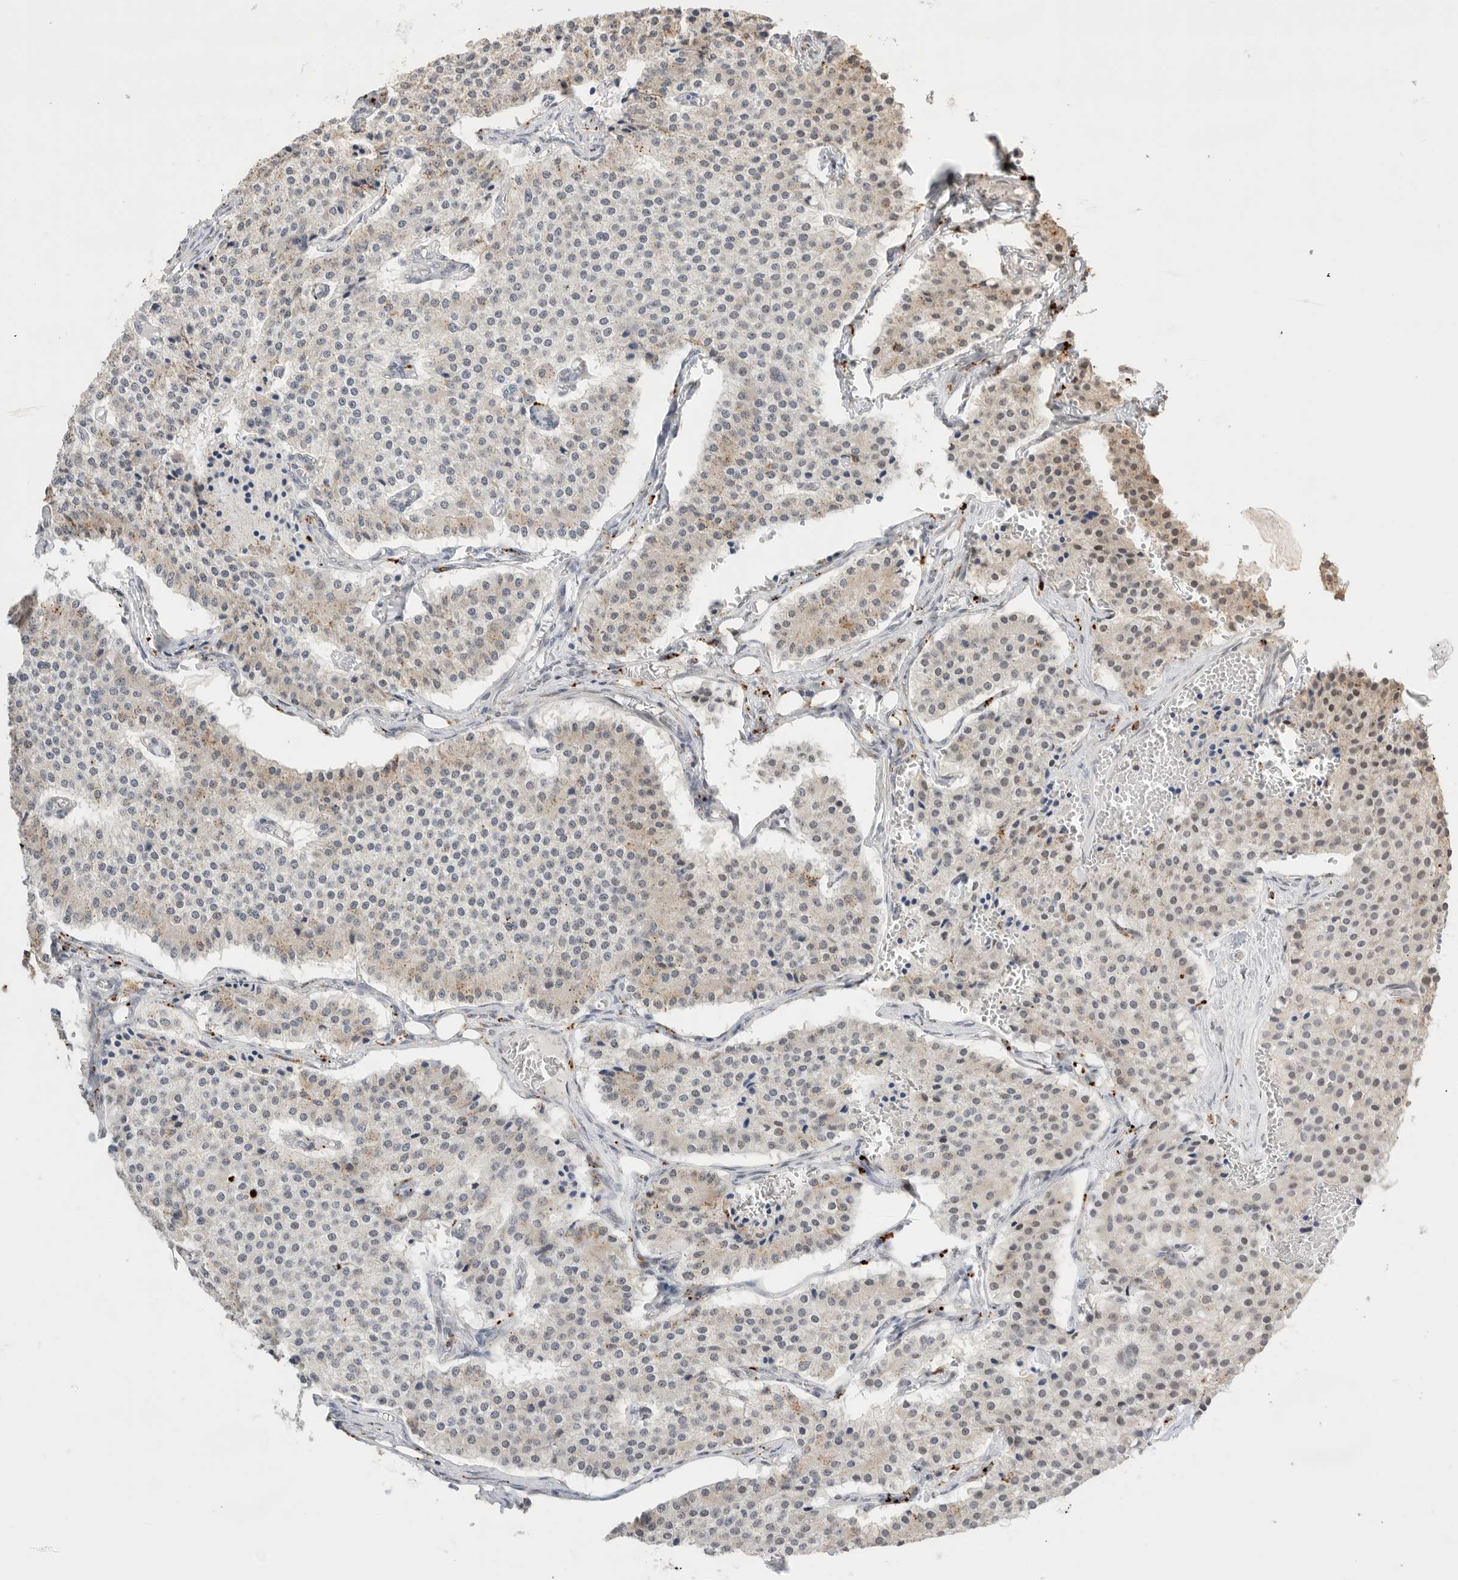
{"staining": {"intensity": "weak", "quantity": "25%-75%", "location": "cytoplasmic/membranous"}, "tissue": "carcinoid", "cell_type": "Tumor cells", "image_type": "cancer", "snomed": [{"axis": "morphology", "description": "Carcinoid, malignant, NOS"}, {"axis": "topography", "description": "Colon"}], "caption": "Immunohistochemical staining of carcinoid shows weak cytoplasmic/membranous protein positivity in approximately 25%-75% of tumor cells.", "gene": "GGH", "patient": {"sex": "female", "age": 52}}